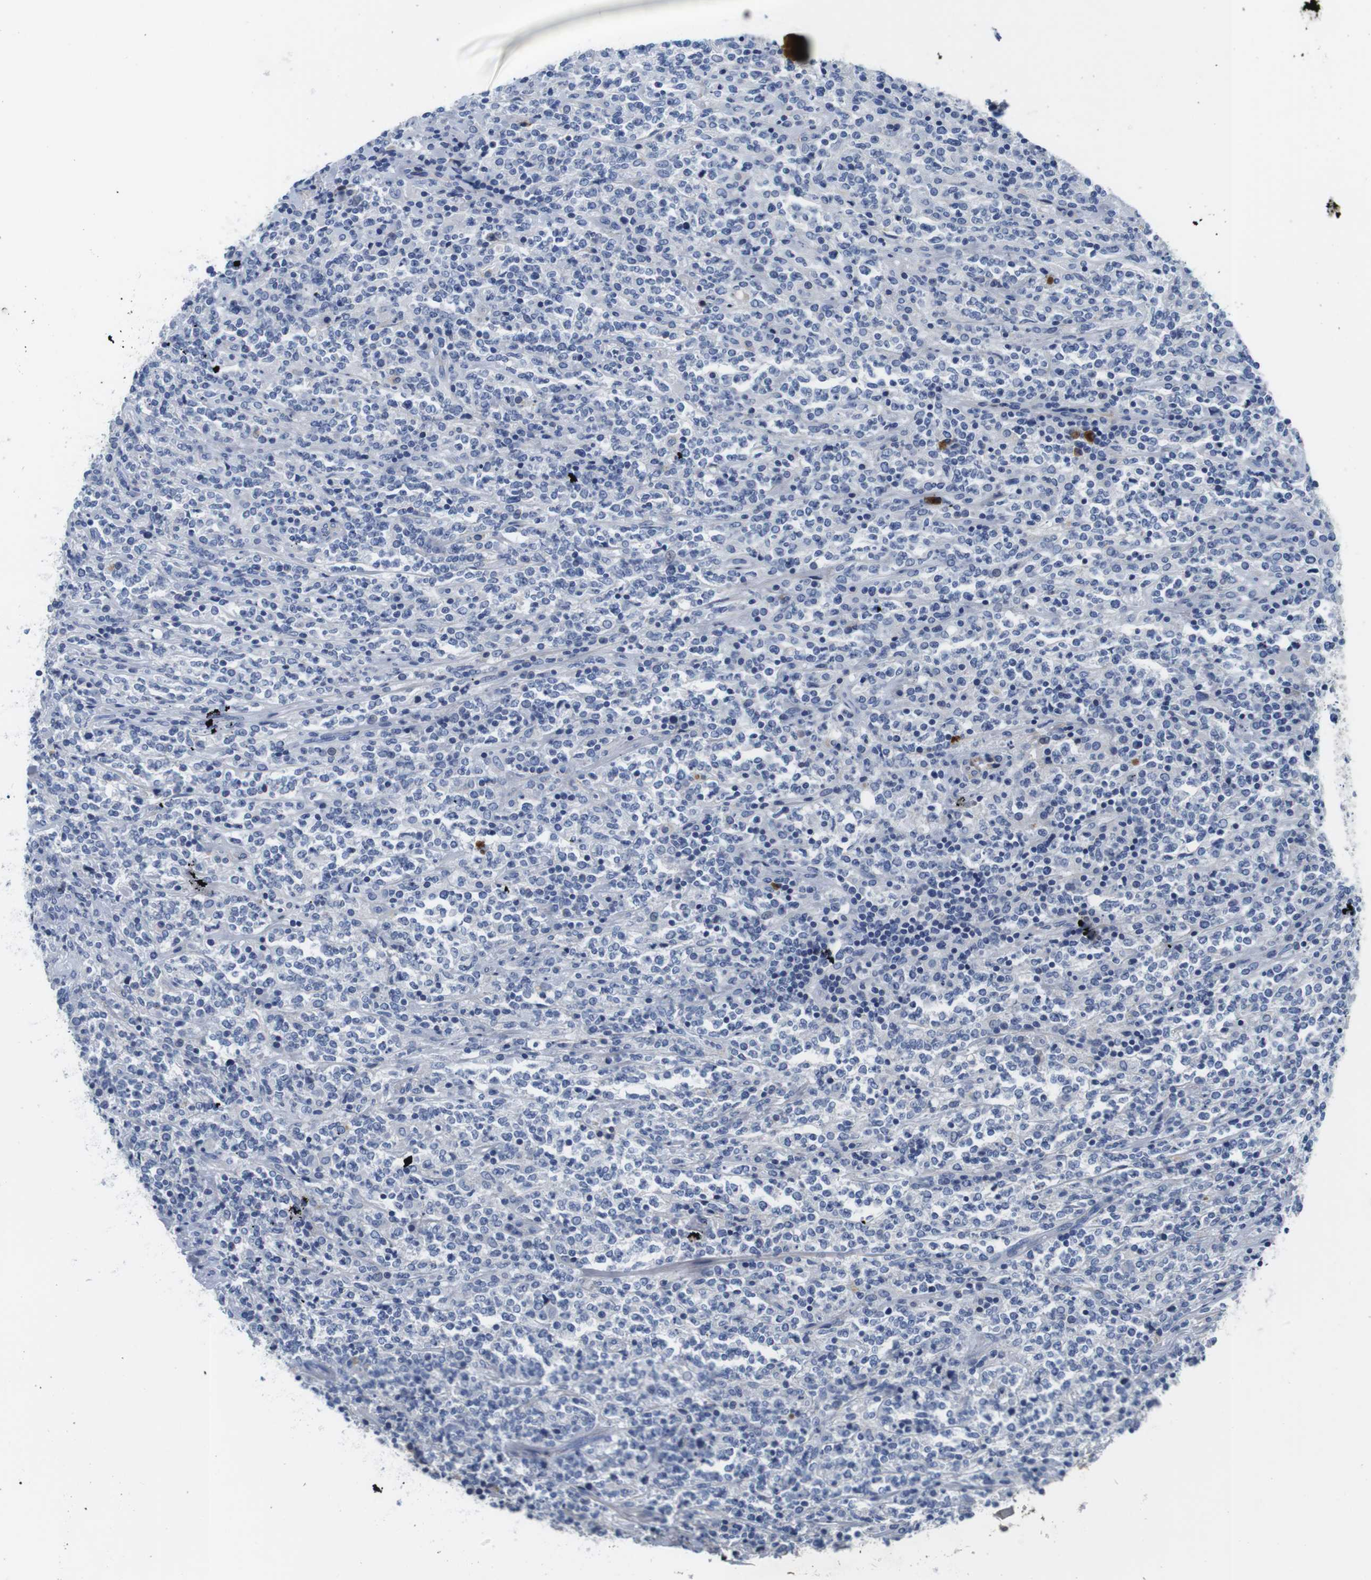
{"staining": {"intensity": "negative", "quantity": "none", "location": "none"}, "tissue": "lymphoma", "cell_type": "Tumor cells", "image_type": "cancer", "snomed": [{"axis": "morphology", "description": "Malignant lymphoma, non-Hodgkin's type, High grade"}, {"axis": "topography", "description": "Soft tissue"}], "caption": "Immunohistochemistry image of neoplastic tissue: malignant lymphoma, non-Hodgkin's type (high-grade) stained with DAB exhibits no significant protein staining in tumor cells. (Immunohistochemistry (ihc), brightfield microscopy, high magnification).", "gene": "IGKC", "patient": {"sex": "male", "age": 18}}